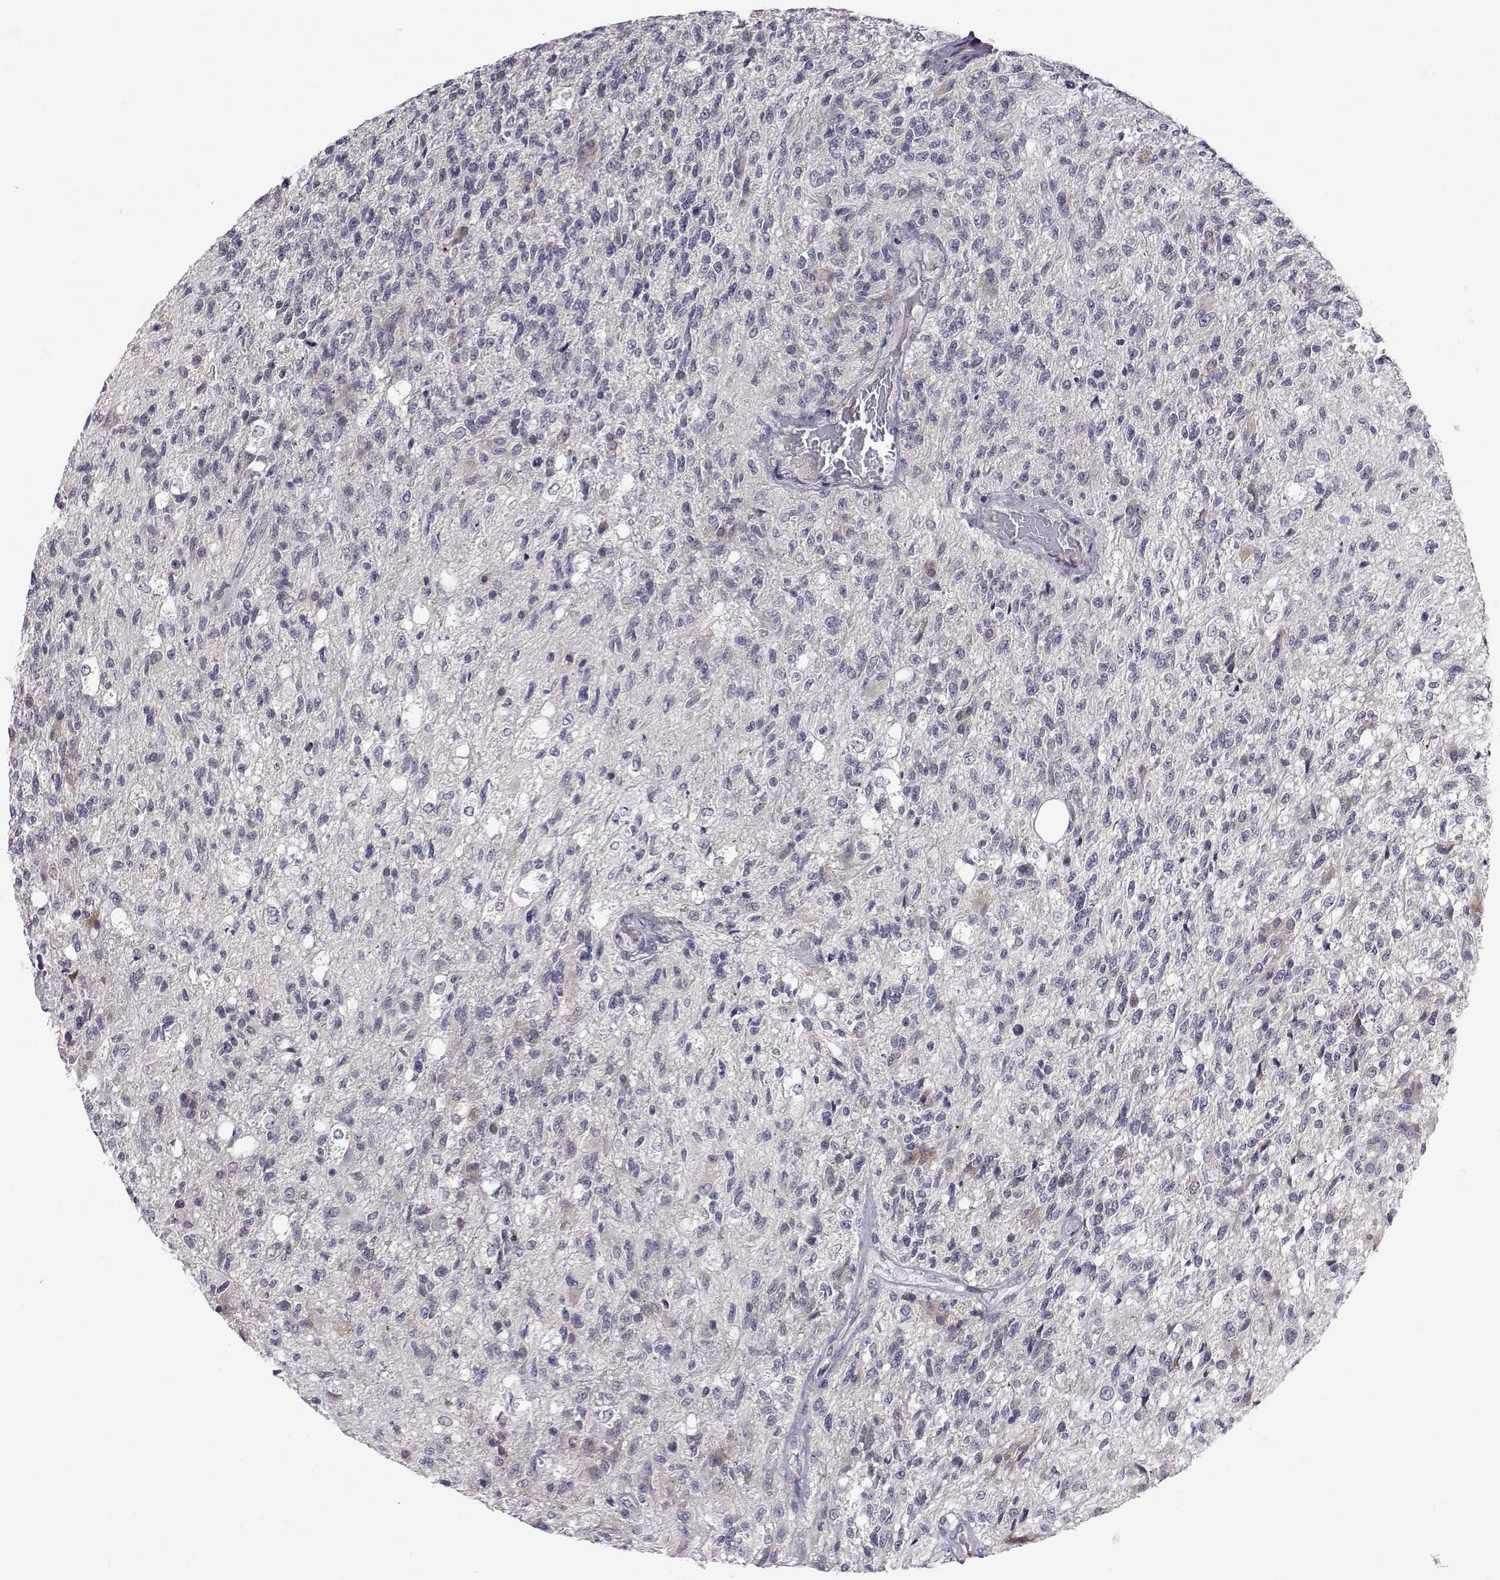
{"staining": {"intensity": "negative", "quantity": "none", "location": "none"}, "tissue": "glioma", "cell_type": "Tumor cells", "image_type": "cancer", "snomed": [{"axis": "morphology", "description": "Glioma, malignant, High grade"}, {"axis": "topography", "description": "Brain"}], "caption": "The IHC image has no significant staining in tumor cells of glioma tissue. The staining was performed using DAB to visualize the protein expression in brown, while the nuclei were stained in blue with hematoxylin (Magnification: 20x).", "gene": "SLC6A3", "patient": {"sex": "male", "age": 56}}